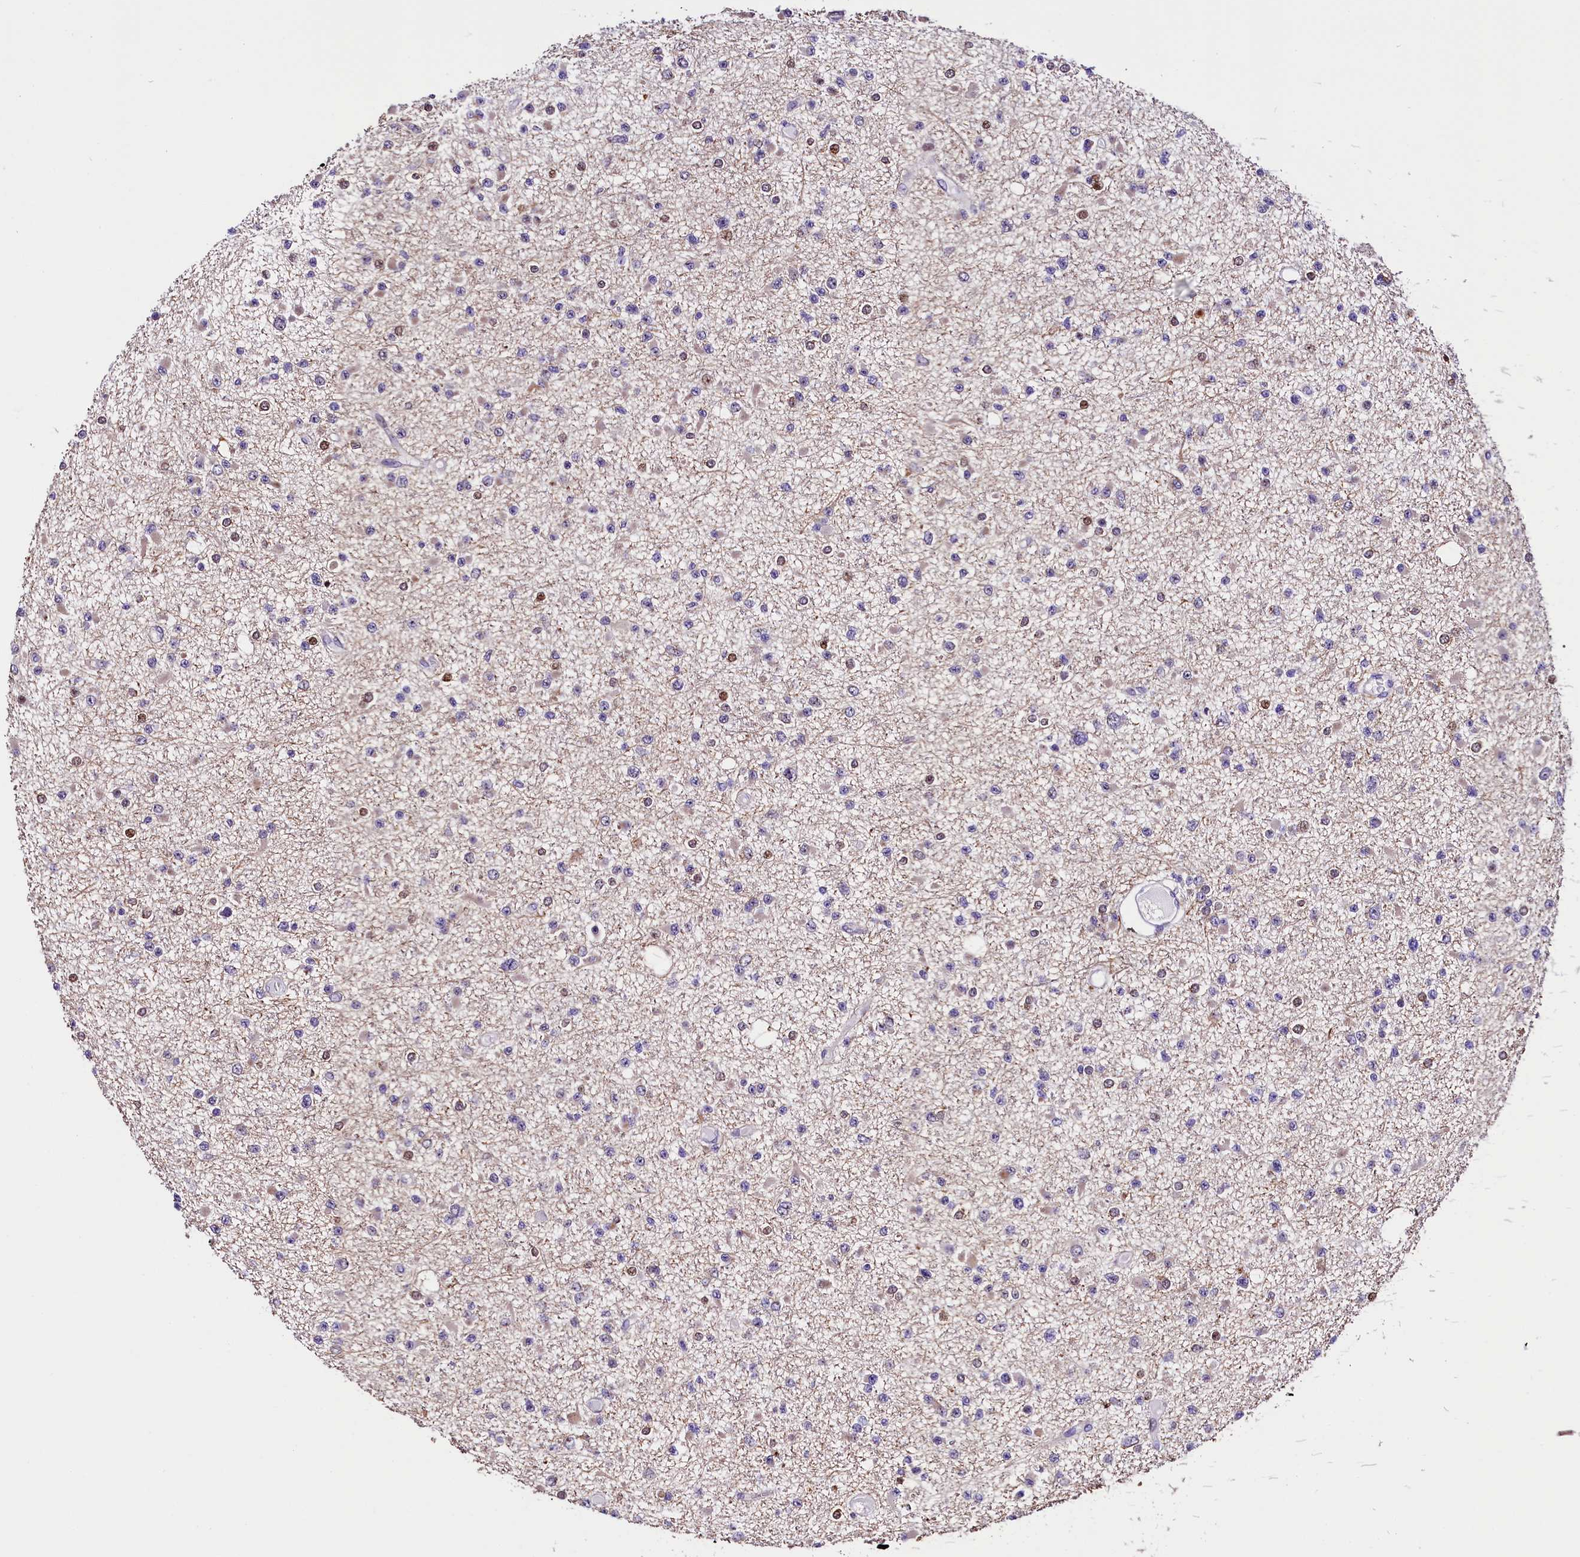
{"staining": {"intensity": "strong", "quantity": "<25%", "location": "nuclear"}, "tissue": "glioma", "cell_type": "Tumor cells", "image_type": "cancer", "snomed": [{"axis": "morphology", "description": "Glioma, malignant, Low grade"}, {"axis": "topography", "description": "Brain"}], "caption": "Immunohistochemistry of glioma shows medium levels of strong nuclear positivity in approximately <25% of tumor cells.", "gene": "TRMT112", "patient": {"sex": "female", "age": 22}}